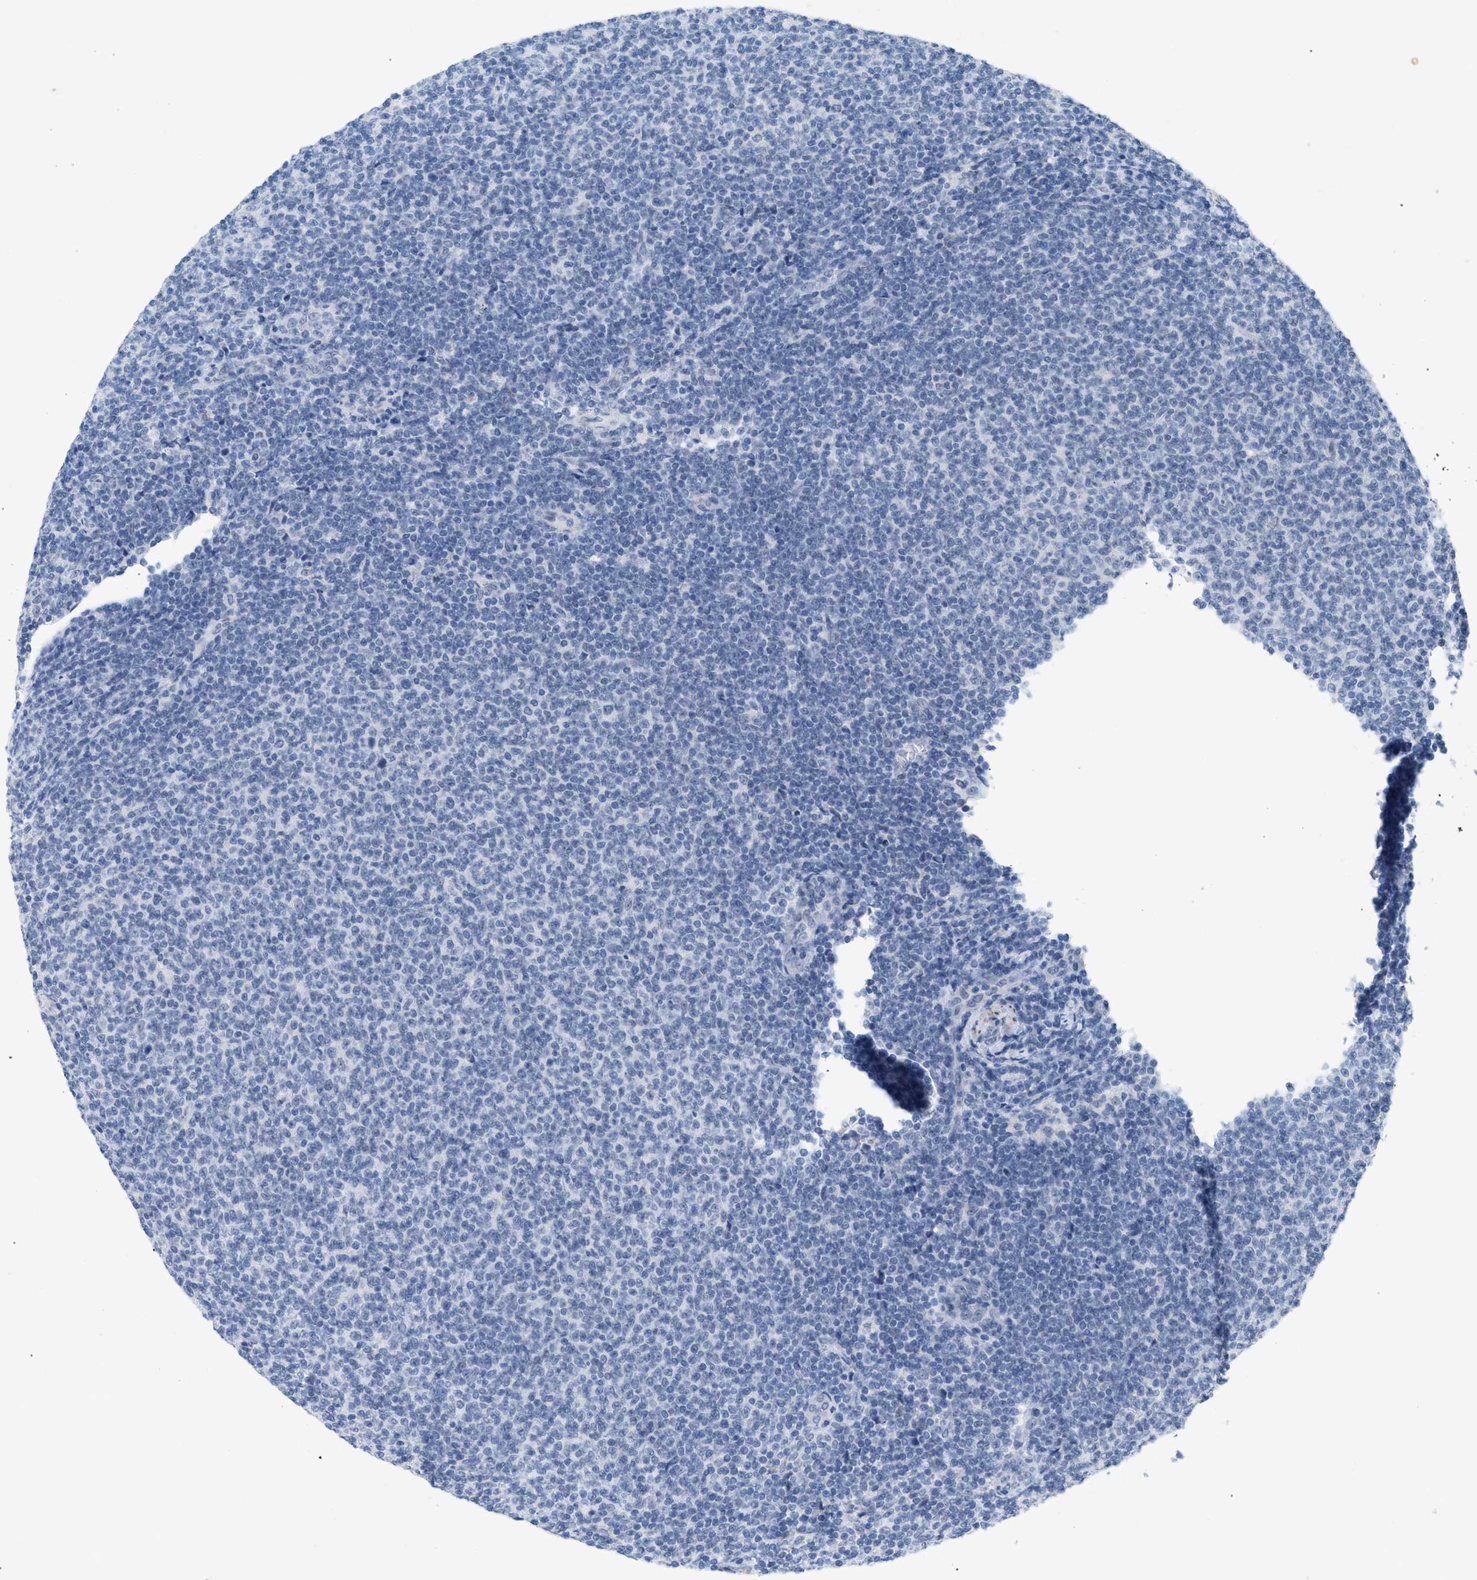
{"staining": {"intensity": "negative", "quantity": "none", "location": "none"}, "tissue": "lymphoma", "cell_type": "Tumor cells", "image_type": "cancer", "snomed": [{"axis": "morphology", "description": "Malignant lymphoma, non-Hodgkin's type, Low grade"}, {"axis": "topography", "description": "Lymph node"}], "caption": "A photomicrograph of malignant lymphoma, non-Hodgkin's type (low-grade) stained for a protein demonstrates no brown staining in tumor cells.", "gene": "TASOR", "patient": {"sex": "male", "age": 66}}